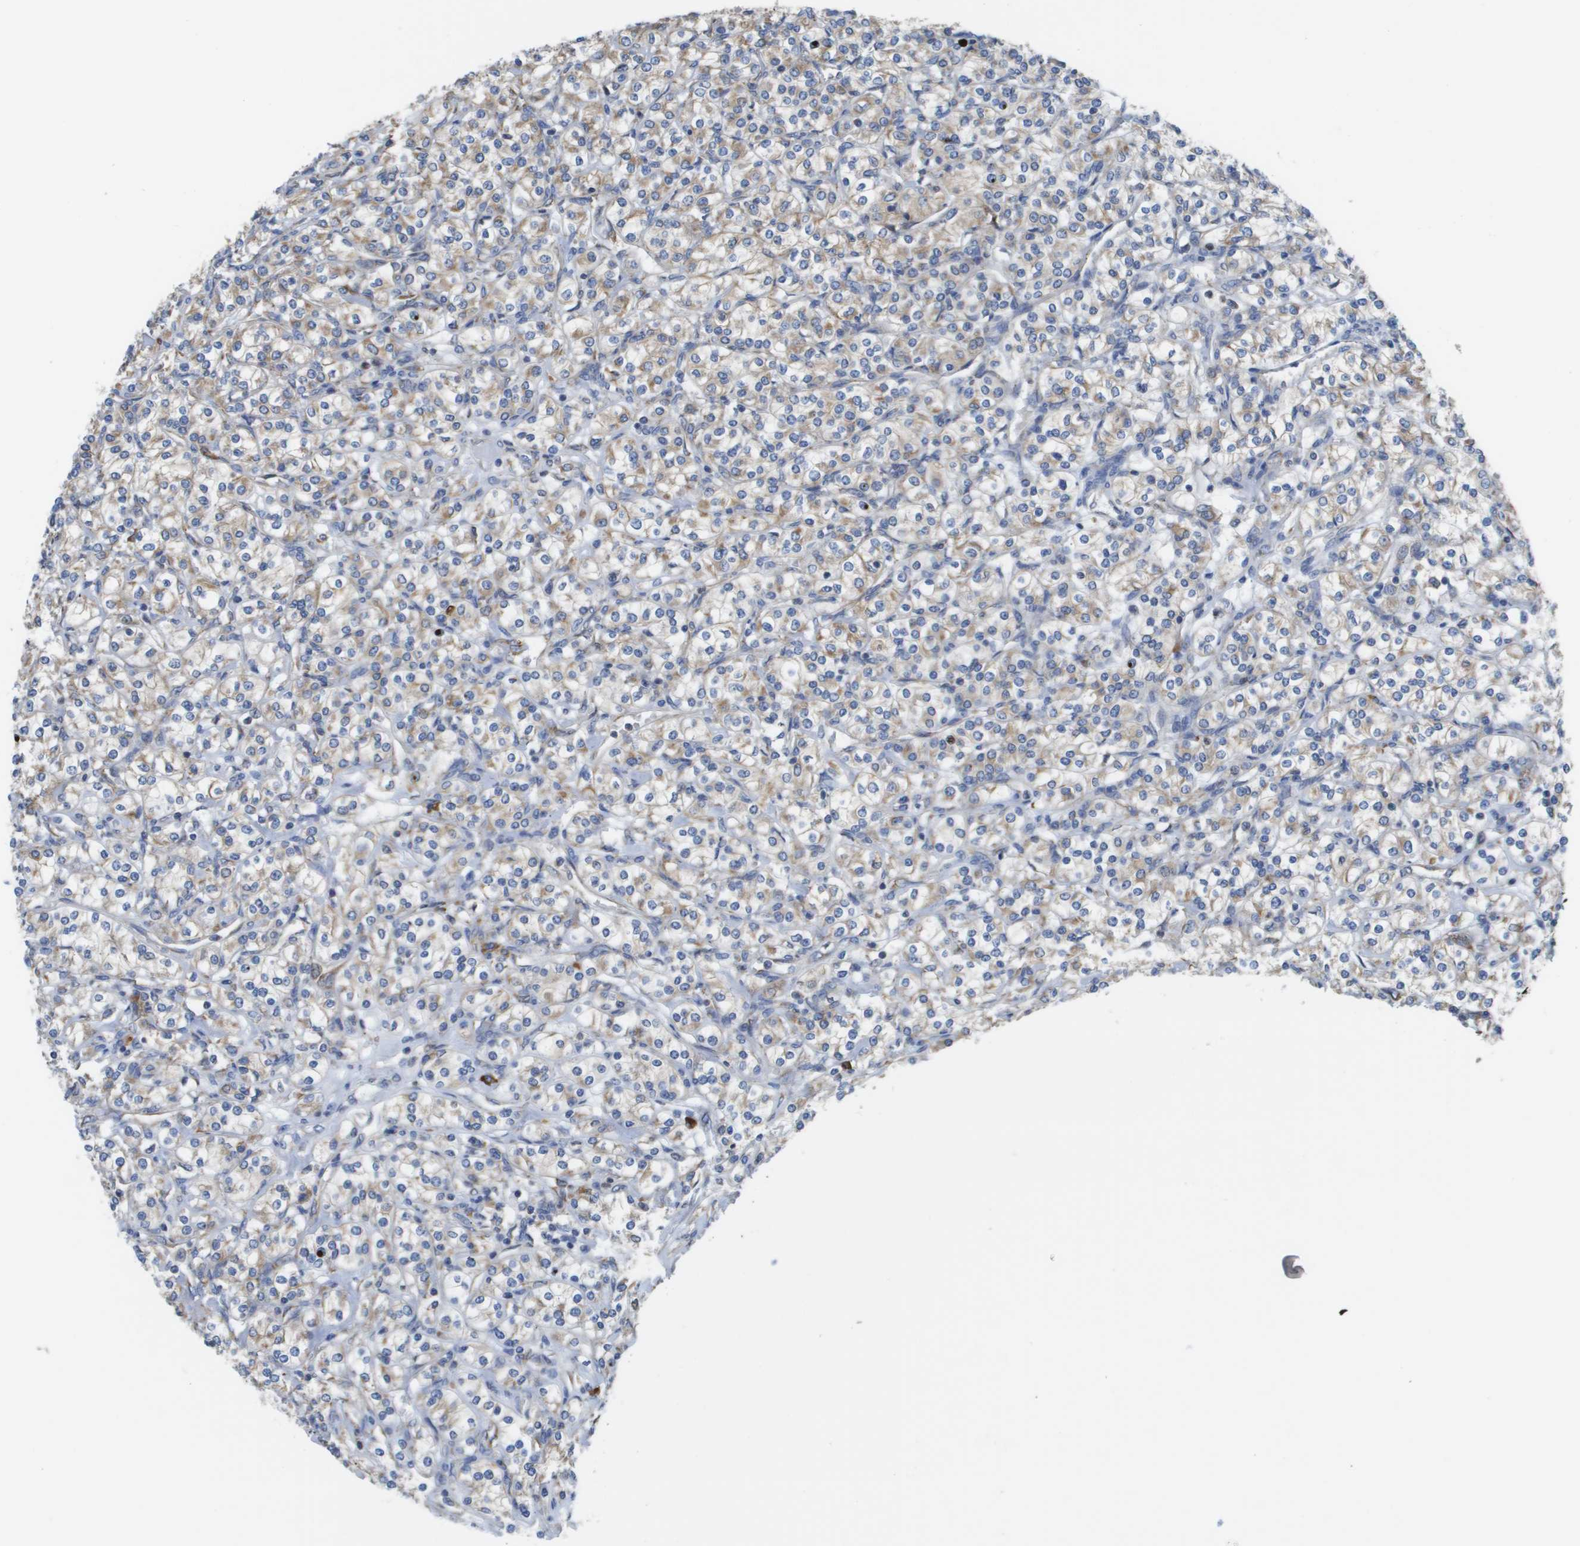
{"staining": {"intensity": "weak", "quantity": "25%-75%", "location": "cytoplasmic/membranous"}, "tissue": "renal cancer", "cell_type": "Tumor cells", "image_type": "cancer", "snomed": [{"axis": "morphology", "description": "Adenocarcinoma, NOS"}, {"axis": "topography", "description": "Kidney"}], "caption": "IHC (DAB) staining of renal cancer (adenocarcinoma) shows weak cytoplasmic/membranous protein expression in approximately 25%-75% of tumor cells. (DAB (3,3'-diaminobenzidine) IHC, brown staining for protein, blue staining for nuclei).", "gene": "SDR42E1", "patient": {"sex": "male", "age": 77}}